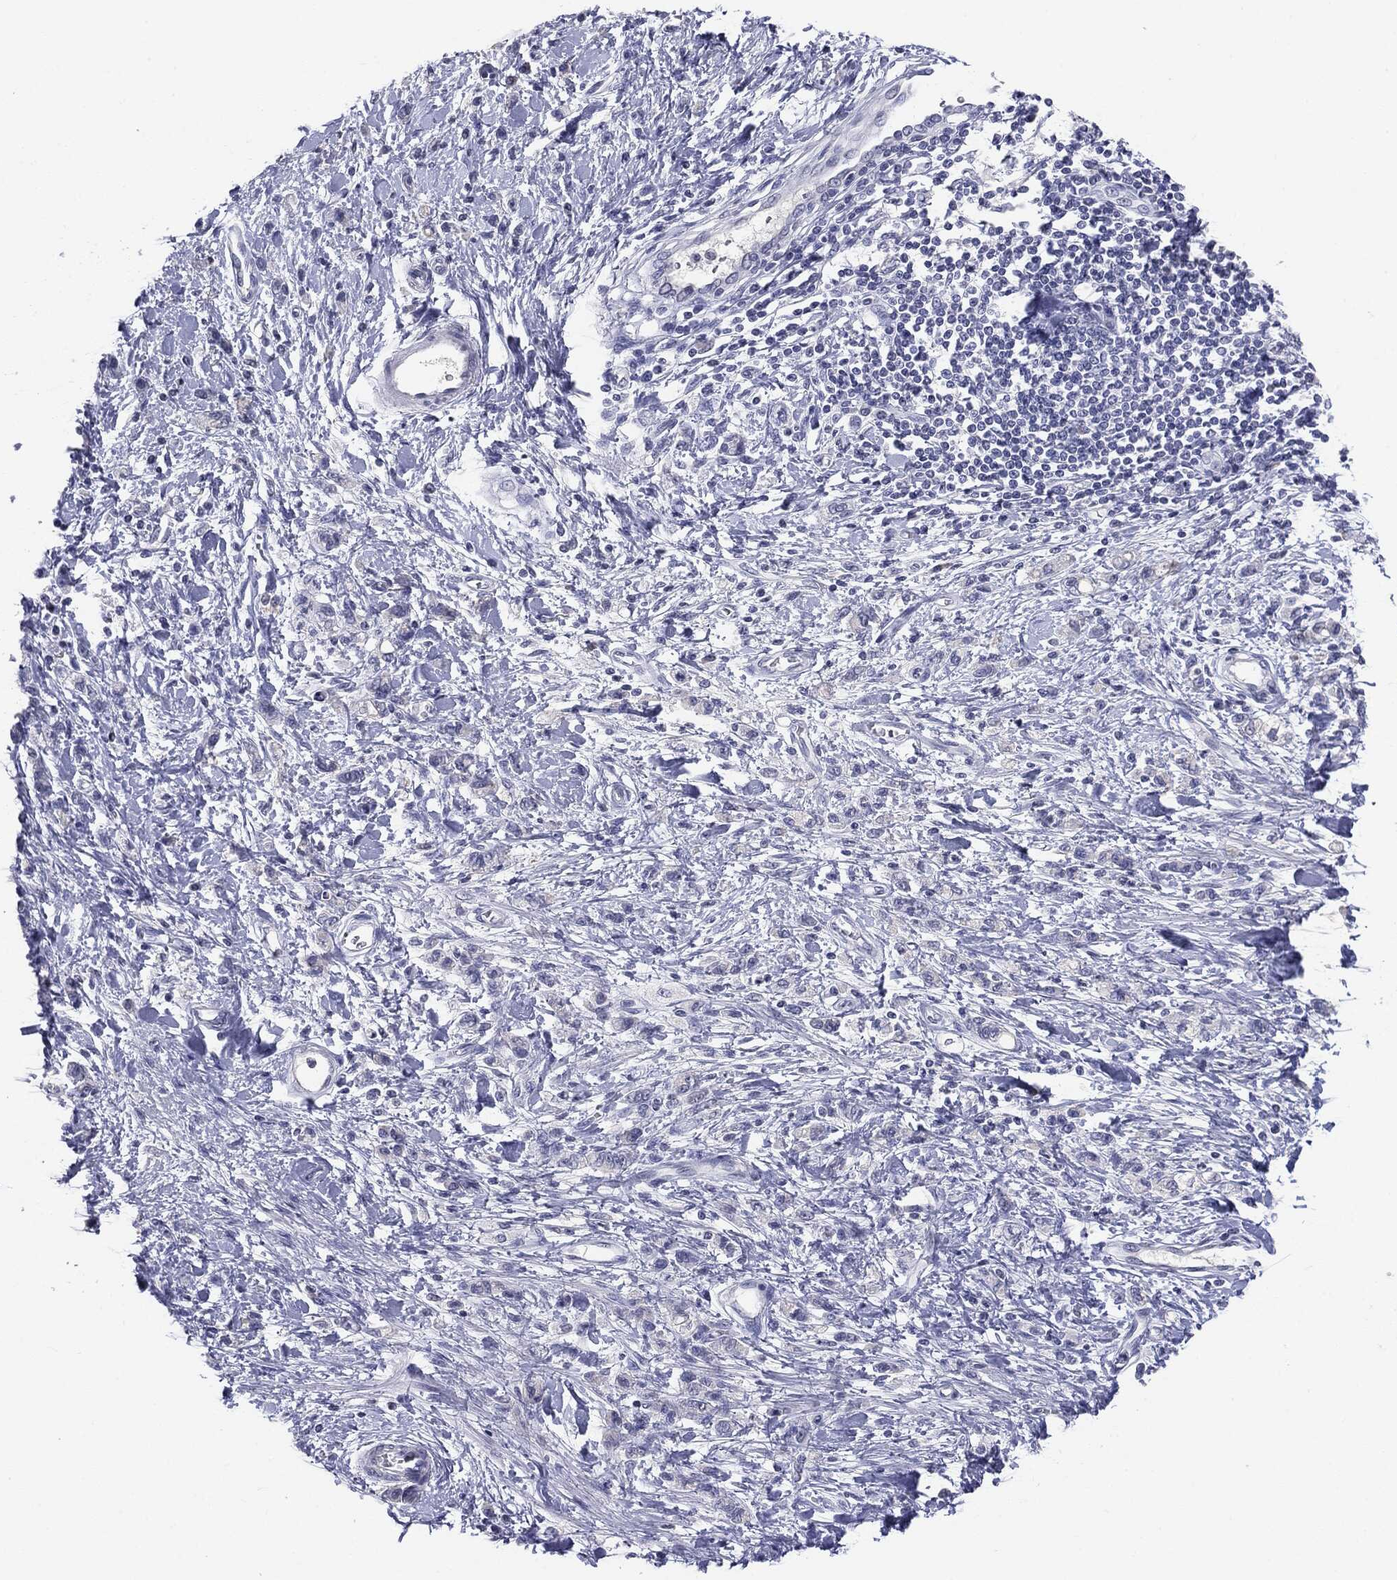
{"staining": {"intensity": "negative", "quantity": "none", "location": "none"}, "tissue": "stomach cancer", "cell_type": "Tumor cells", "image_type": "cancer", "snomed": [{"axis": "morphology", "description": "Adenocarcinoma, NOS"}, {"axis": "topography", "description": "Stomach"}], "caption": "A photomicrograph of stomach cancer (adenocarcinoma) stained for a protein reveals no brown staining in tumor cells. (DAB immunohistochemistry, high magnification).", "gene": "SERPINB4", "patient": {"sex": "male", "age": 77}}